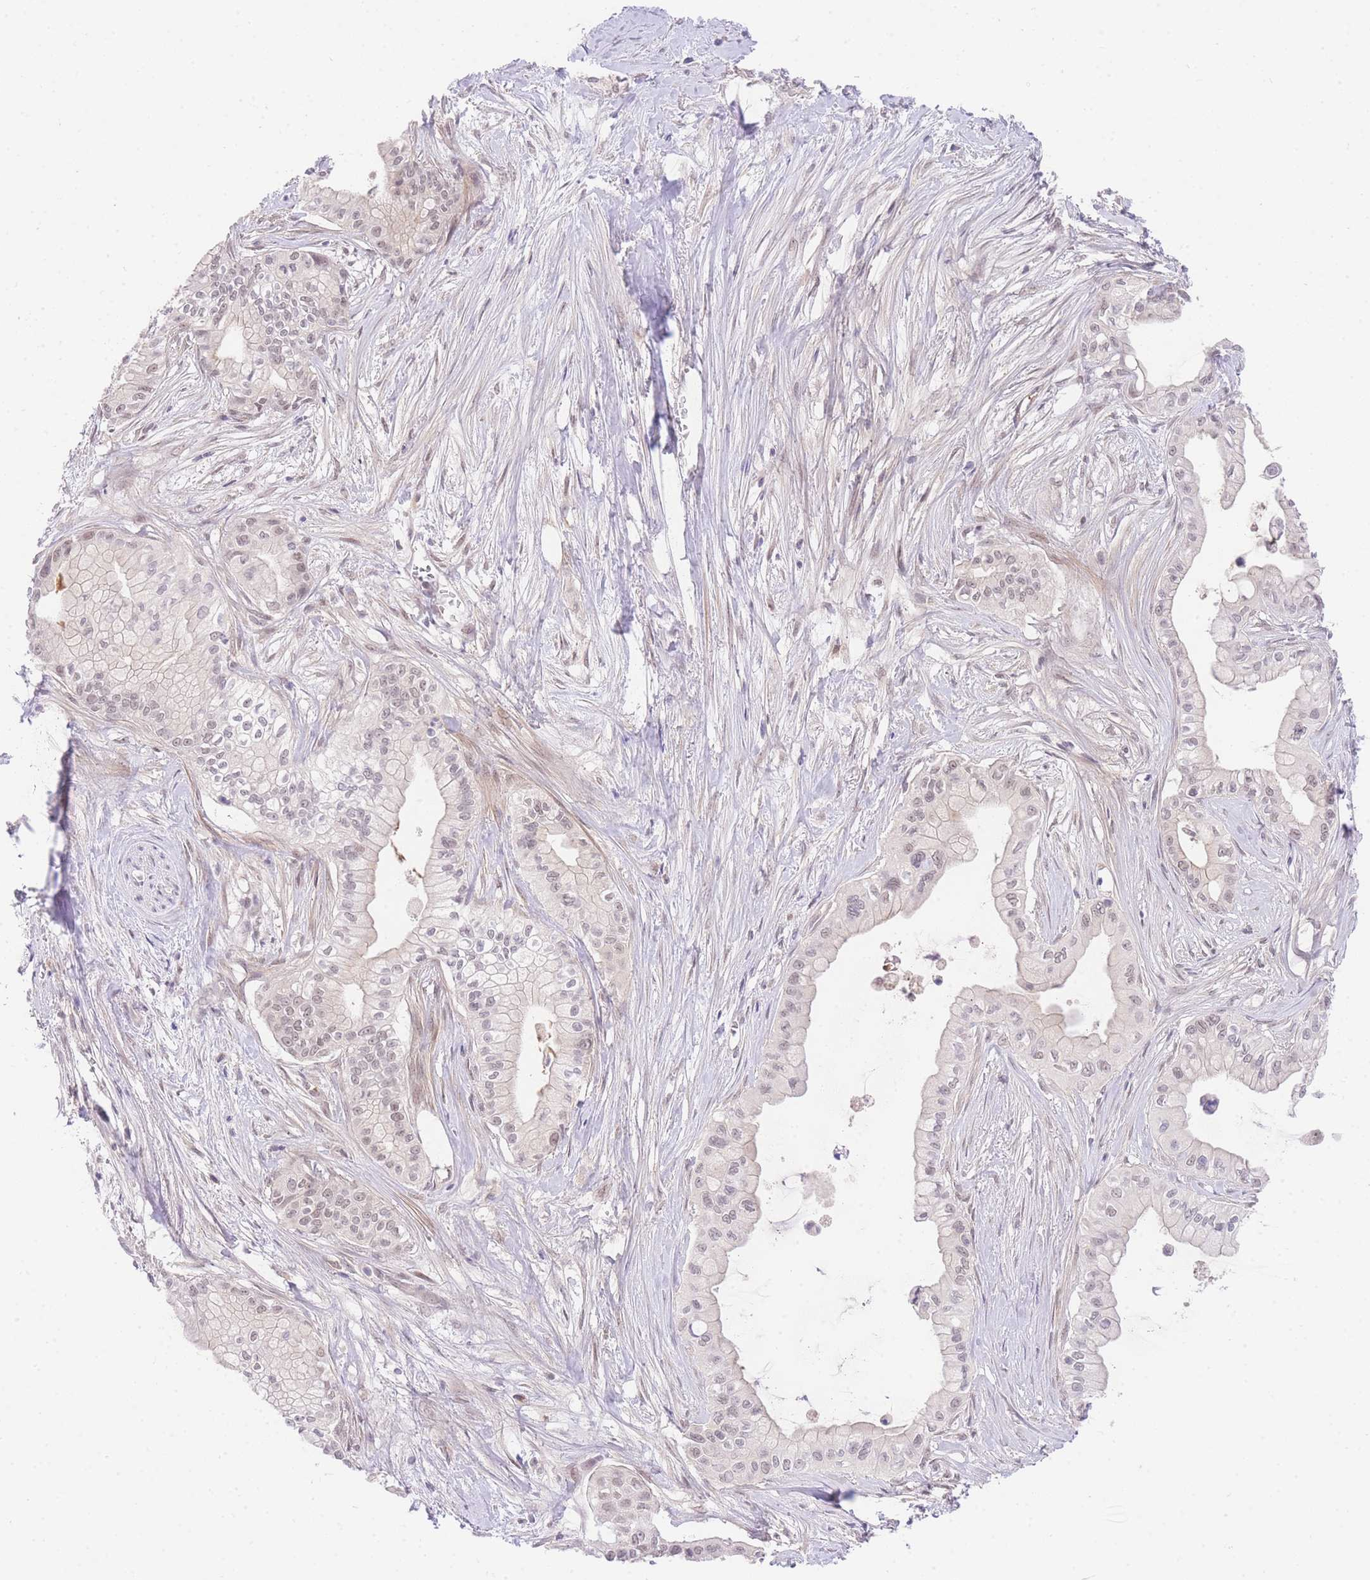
{"staining": {"intensity": "weak", "quantity": "<25%", "location": "nuclear"}, "tissue": "pancreatic cancer", "cell_type": "Tumor cells", "image_type": "cancer", "snomed": [{"axis": "morphology", "description": "Adenocarcinoma, NOS"}, {"axis": "topography", "description": "Pancreas"}], "caption": "Histopathology image shows no protein staining in tumor cells of pancreatic adenocarcinoma tissue.", "gene": "SLC25A33", "patient": {"sex": "male", "age": 78}}